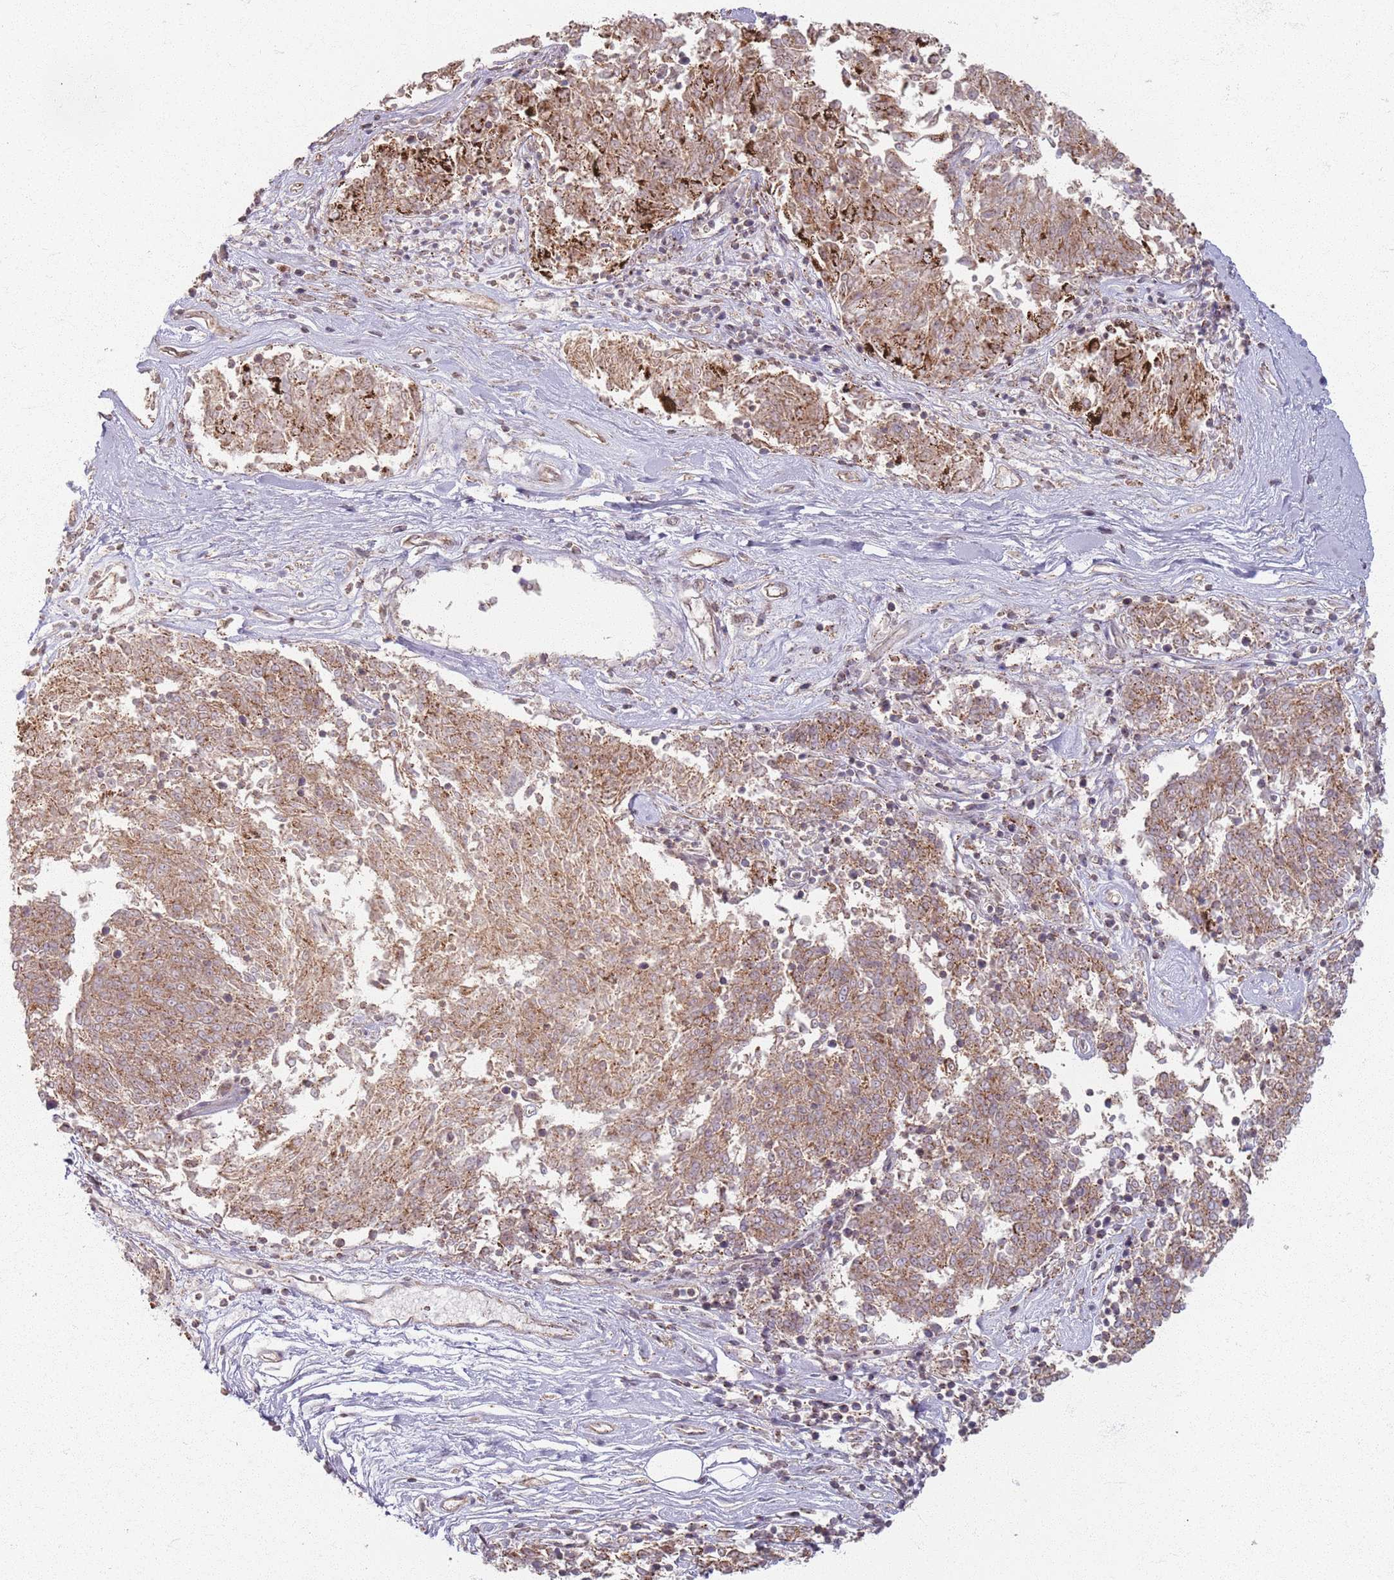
{"staining": {"intensity": "moderate", "quantity": ">75%", "location": "cytoplasmic/membranous"}, "tissue": "melanoma", "cell_type": "Tumor cells", "image_type": "cancer", "snomed": [{"axis": "morphology", "description": "Malignant melanoma, NOS"}, {"axis": "topography", "description": "Skin"}], "caption": "Melanoma was stained to show a protein in brown. There is medium levels of moderate cytoplasmic/membranous staining in approximately >75% of tumor cells. Using DAB (3,3'-diaminobenzidine) (brown) and hematoxylin (blue) stains, captured at high magnification using brightfield microscopy.", "gene": "KCNA5", "patient": {"sex": "female", "age": 72}}